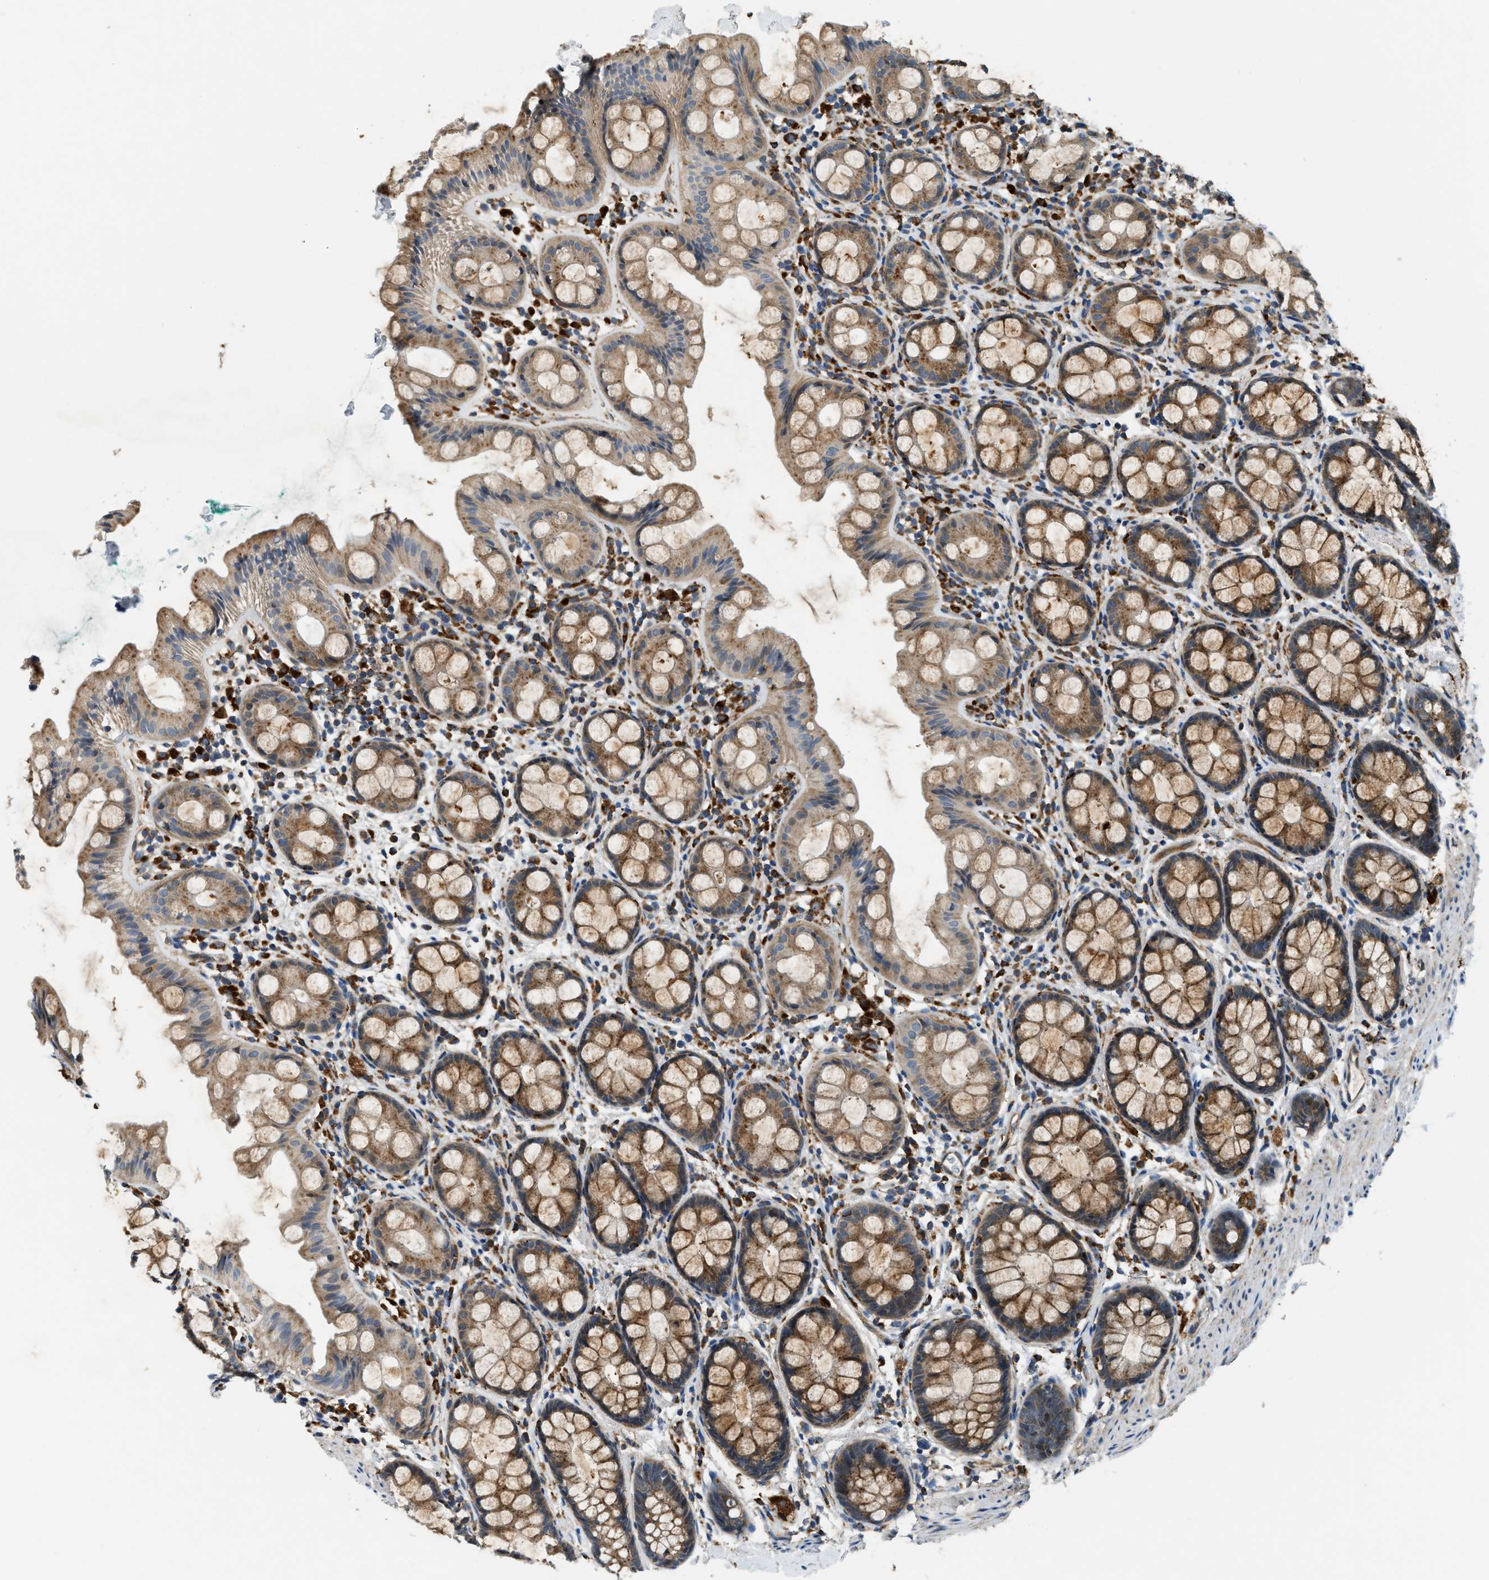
{"staining": {"intensity": "moderate", "quantity": ">75%", "location": "cytoplasmic/membranous"}, "tissue": "rectum", "cell_type": "Glandular cells", "image_type": "normal", "snomed": [{"axis": "morphology", "description": "Normal tissue, NOS"}, {"axis": "topography", "description": "Rectum"}], "caption": "Immunohistochemistry image of normal rectum: human rectum stained using immunohistochemistry exhibits medium levels of moderate protein expression localized specifically in the cytoplasmic/membranous of glandular cells, appearing as a cytoplasmic/membranous brown color.", "gene": "STARD3NL", "patient": {"sex": "female", "age": 65}}